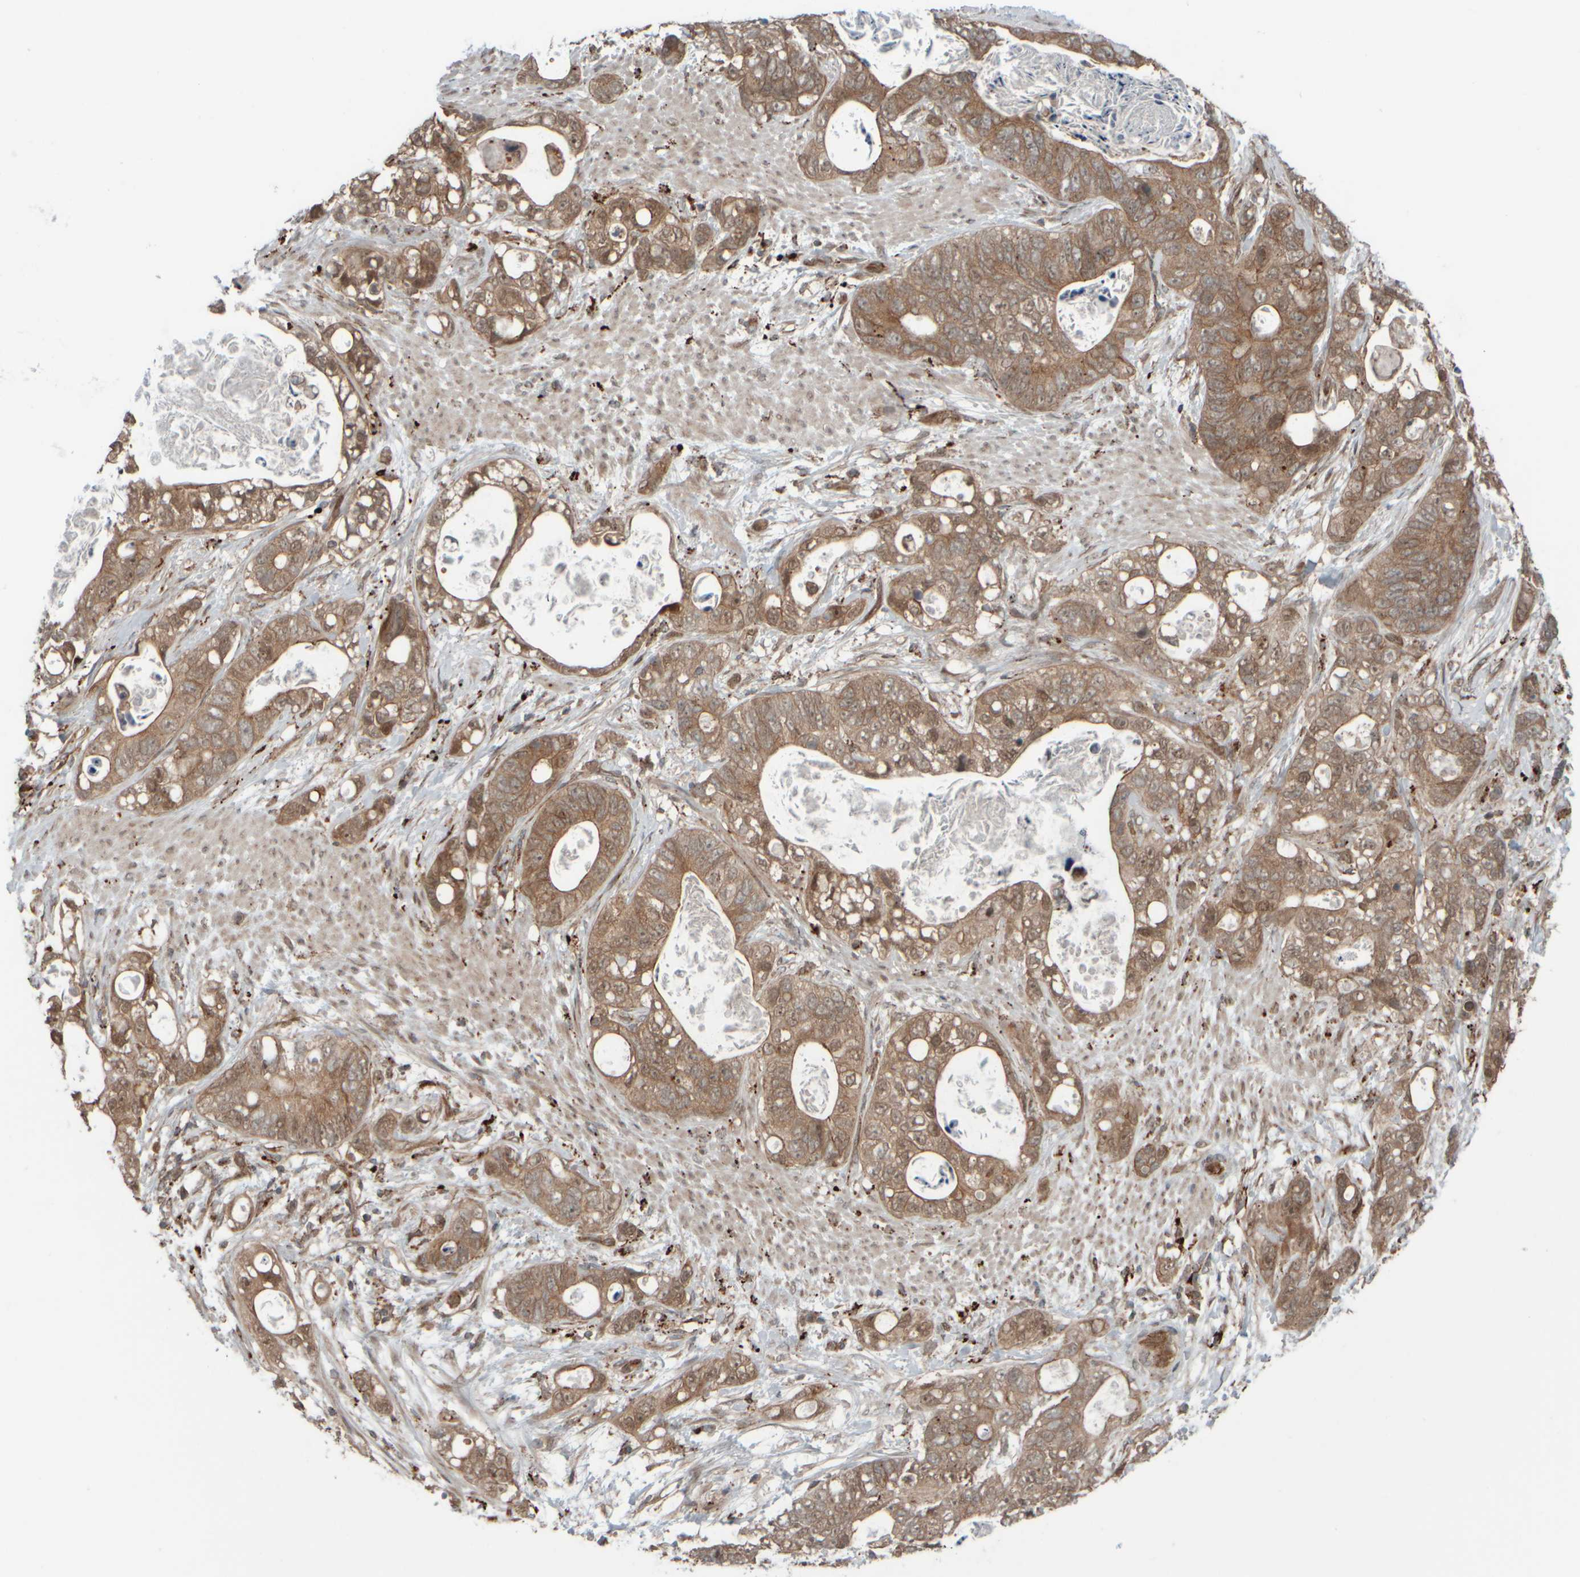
{"staining": {"intensity": "moderate", "quantity": ">75%", "location": "cytoplasmic/membranous"}, "tissue": "stomach cancer", "cell_type": "Tumor cells", "image_type": "cancer", "snomed": [{"axis": "morphology", "description": "Normal tissue, NOS"}, {"axis": "morphology", "description": "Adenocarcinoma, NOS"}, {"axis": "topography", "description": "Stomach"}], "caption": "Human adenocarcinoma (stomach) stained for a protein (brown) reveals moderate cytoplasmic/membranous positive staining in about >75% of tumor cells.", "gene": "GIGYF1", "patient": {"sex": "female", "age": 89}}